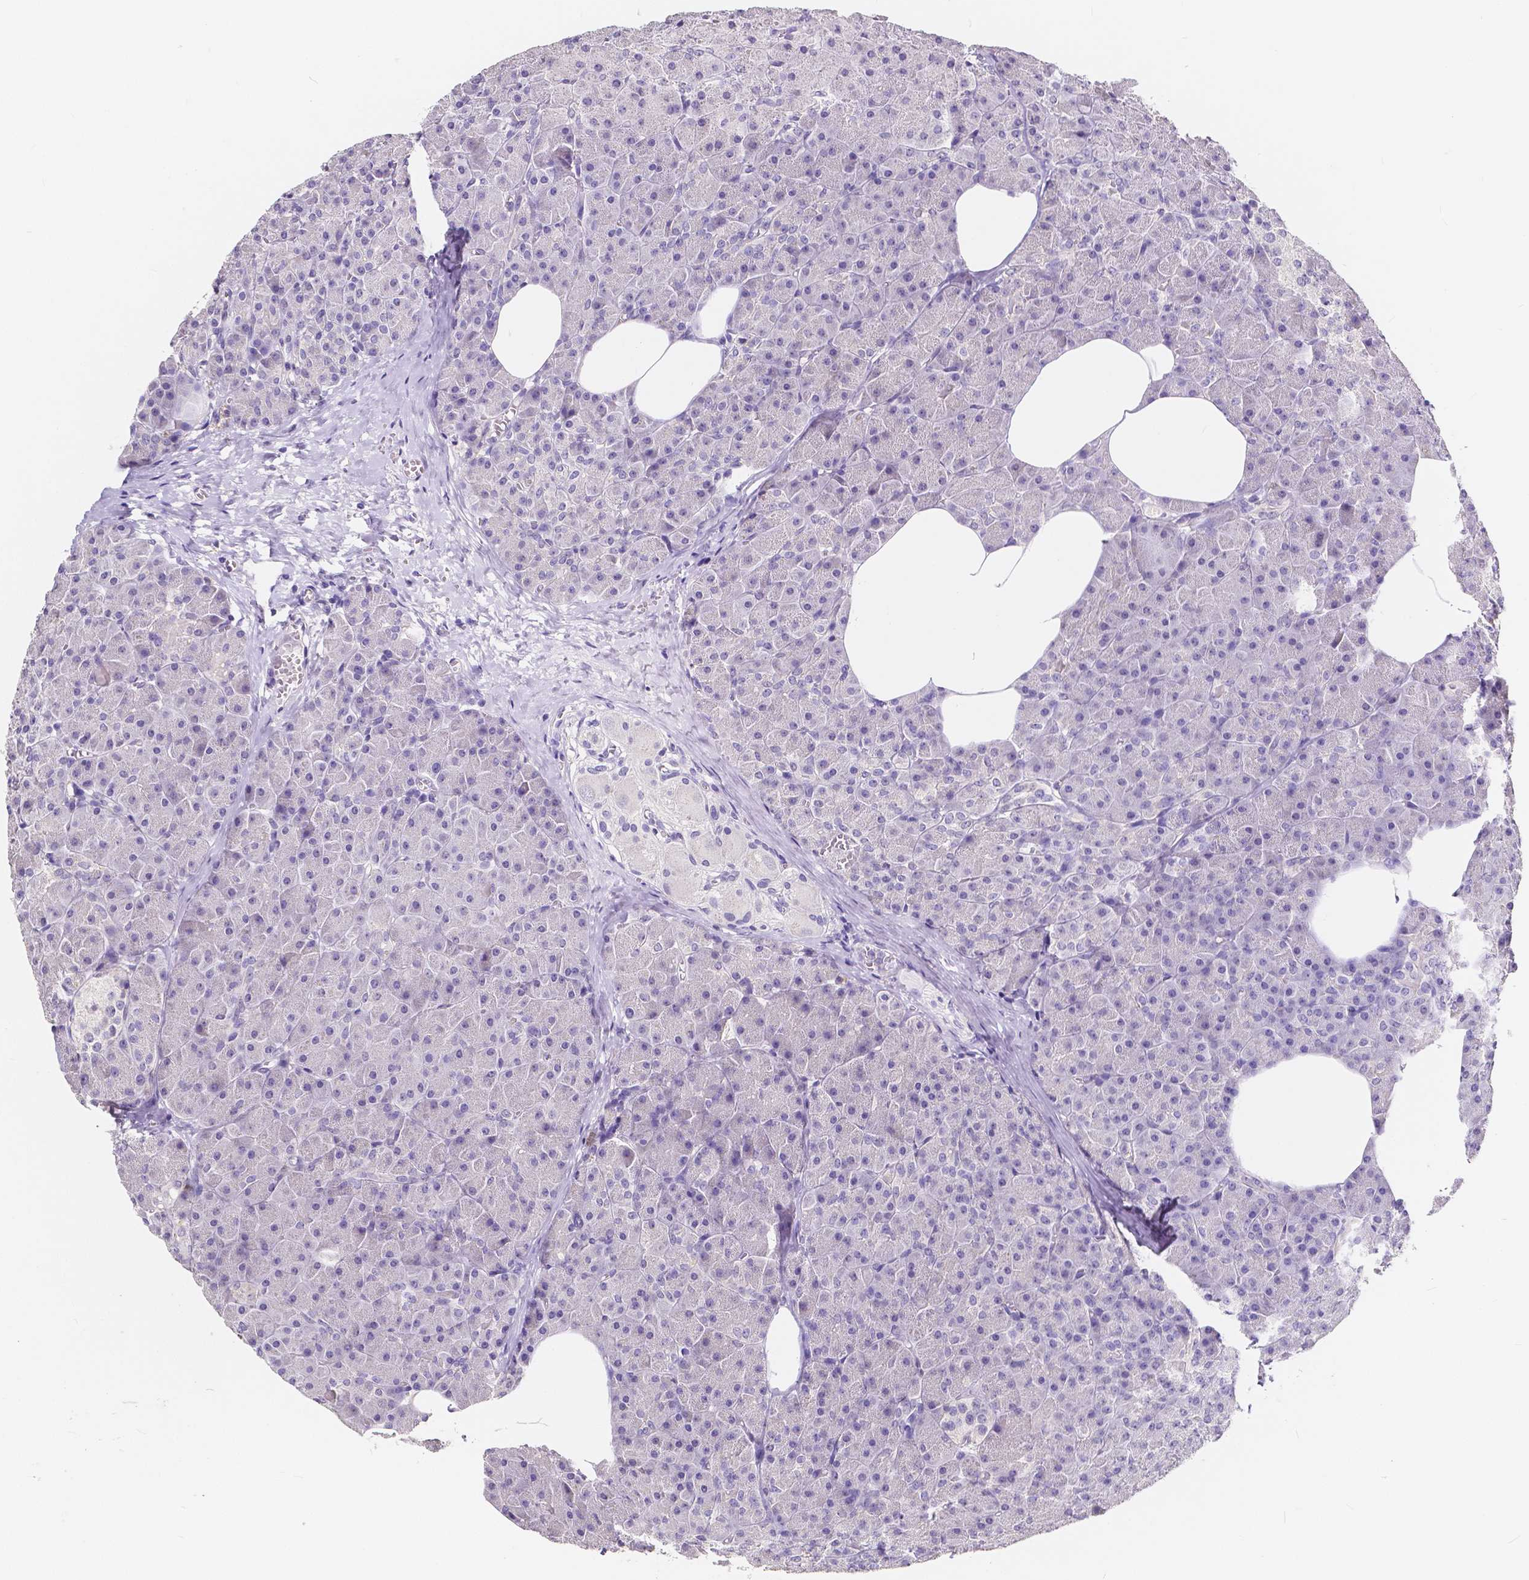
{"staining": {"intensity": "negative", "quantity": "none", "location": "none"}, "tissue": "pancreas", "cell_type": "Exocrine glandular cells", "image_type": "normal", "snomed": [{"axis": "morphology", "description": "Normal tissue, NOS"}, {"axis": "topography", "description": "Pancreas"}], "caption": "The histopathology image displays no staining of exocrine glandular cells in benign pancreas.", "gene": "ACP5", "patient": {"sex": "female", "age": 45}}